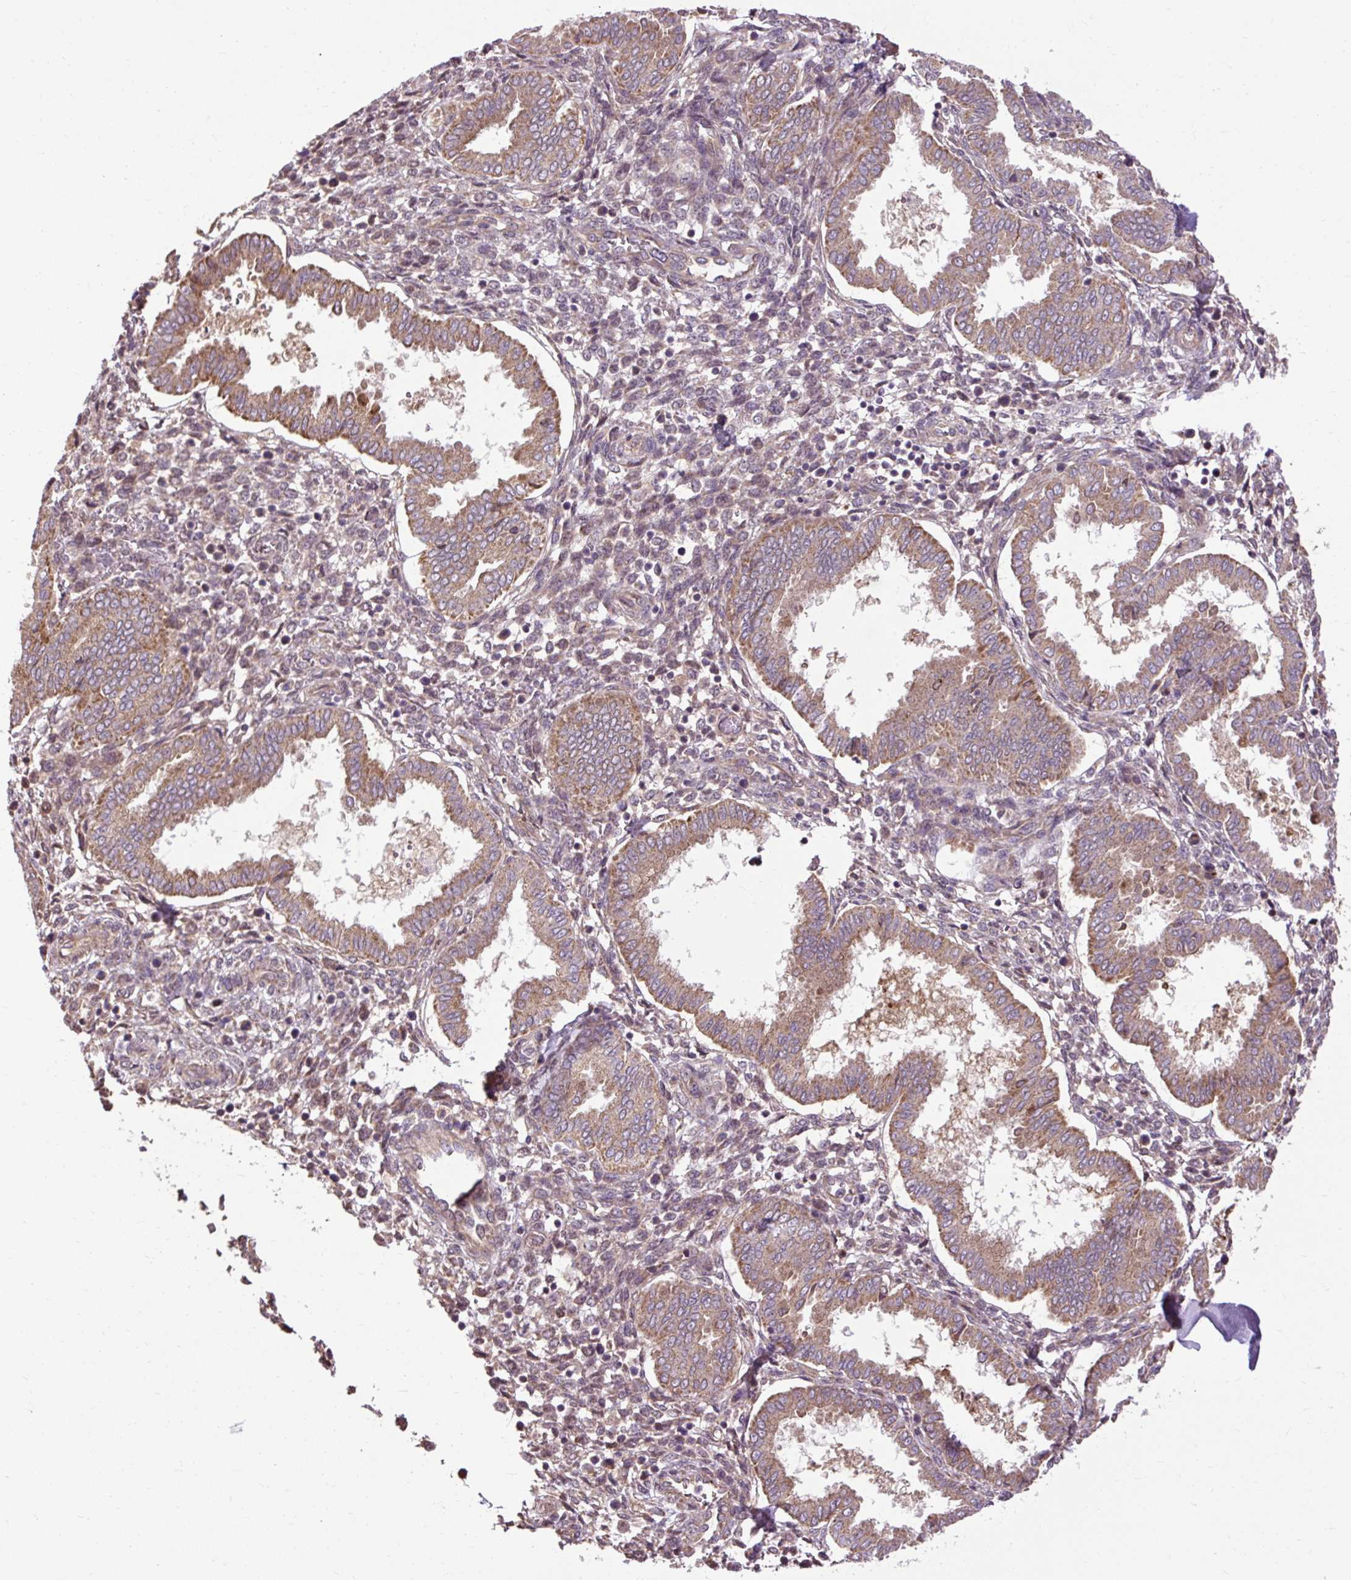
{"staining": {"intensity": "weak", "quantity": "25%-75%", "location": "cytoplasmic/membranous"}, "tissue": "endometrium", "cell_type": "Cells in endometrial stroma", "image_type": "normal", "snomed": [{"axis": "morphology", "description": "Normal tissue, NOS"}, {"axis": "topography", "description": "Endometrium"}], "caption": "Immunohistochemical staining of unremarkable endometrium demonstrates 25%-75% levels of weak cytoplasmic/membranous protein expression in approximately 25%-75% of cells in endometrial stroma.", "gene": "FLRT1", "patient": {"sex": "female", "age": 24}}